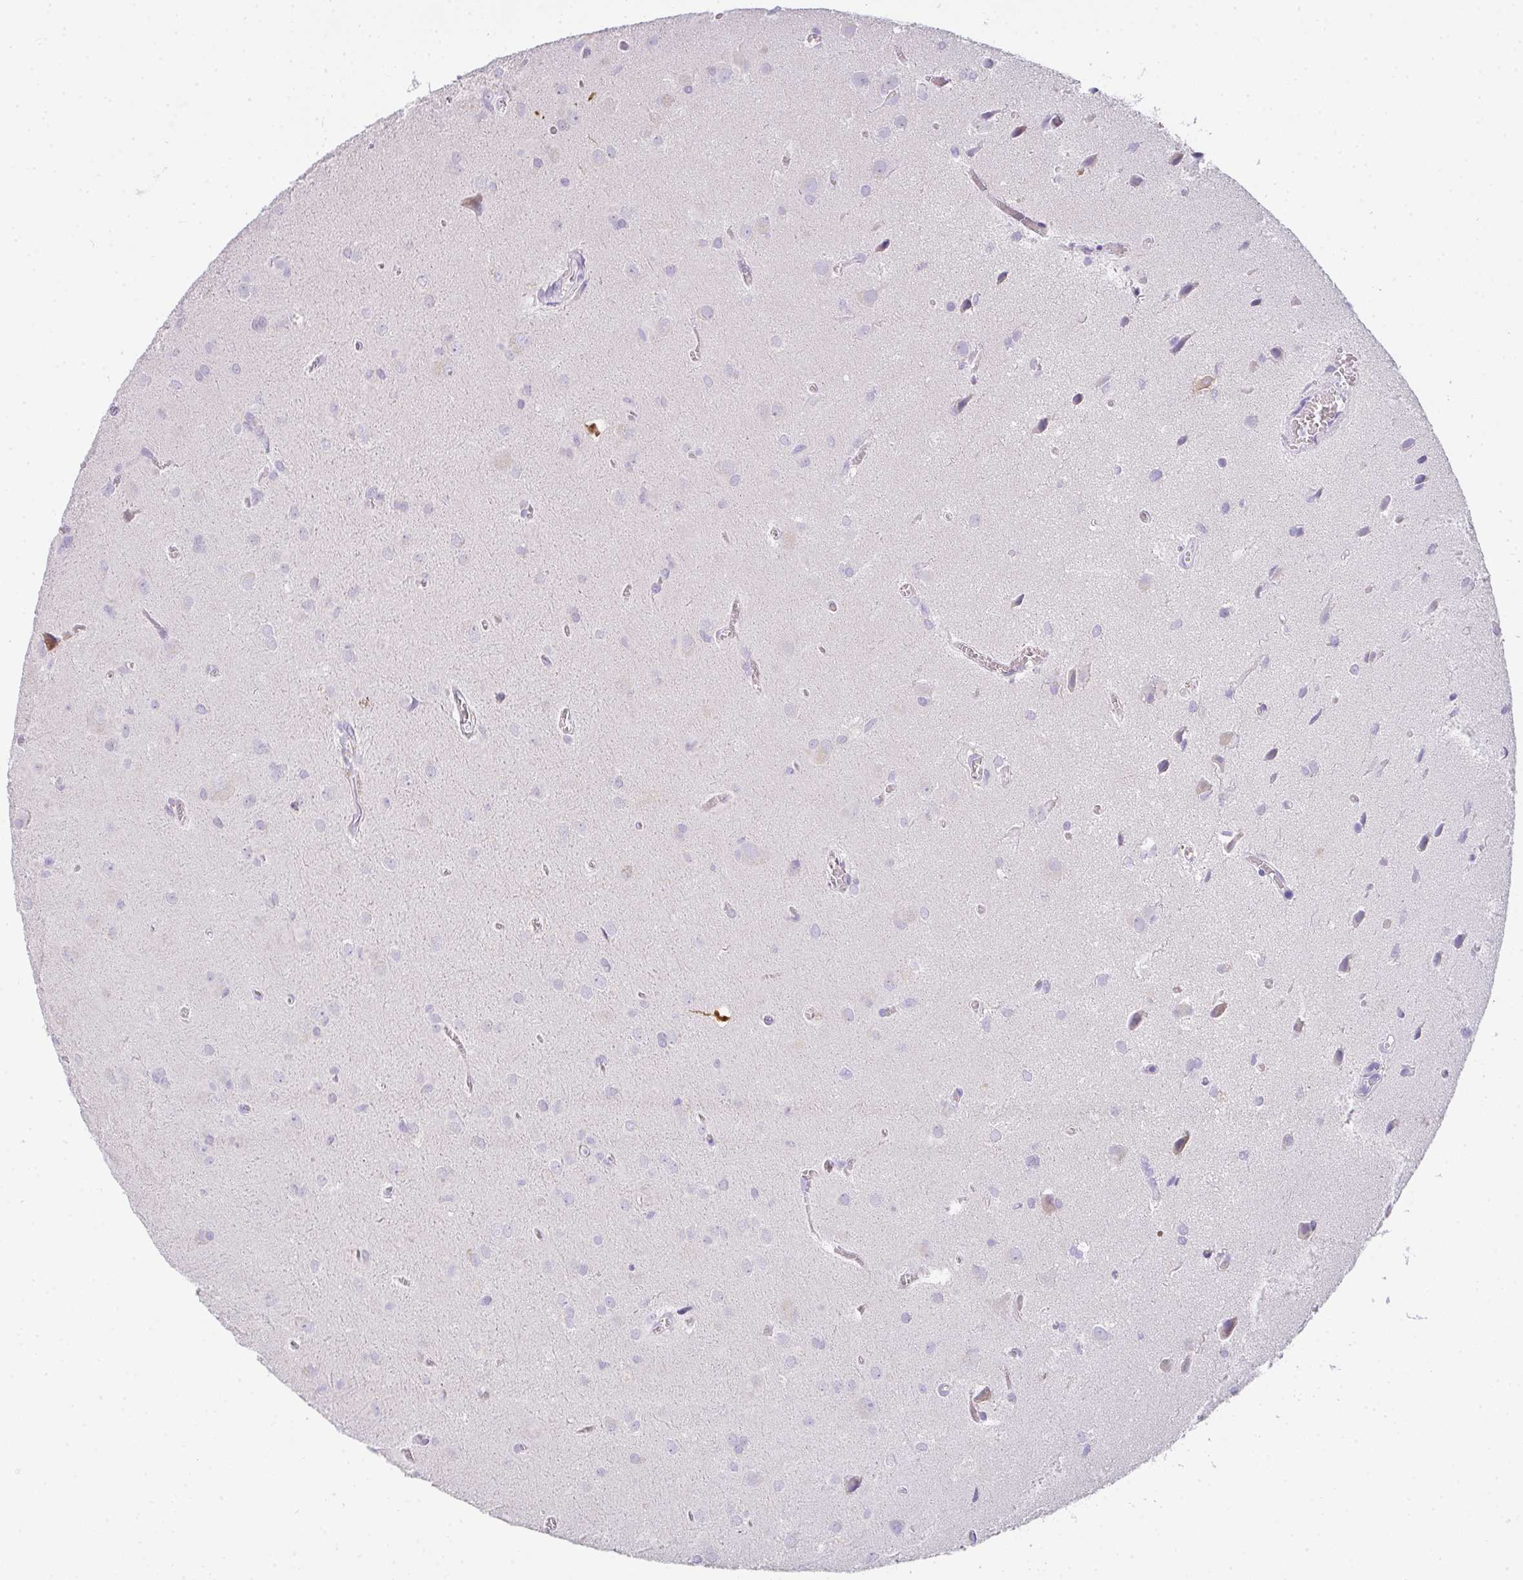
{"staining": {"intensity": "negative", "quantity": "none", "location": "none"}, "tissue": "glioma", "cell_type": "Tumor cells", "image_type": "cancer", "snomed": [{"axis": "morphology", "description": "Glioma, malignant, Low grade"}, {"axis": "topography", "description": "Brain"}], "caption": "DAB (3,3'-diaminobenzidine) immunohistochemical staining of human glioma shows no significant positivity in tumor cells.", "gene": "COX7B", "patient": {"sex": "male", "age": 58}}